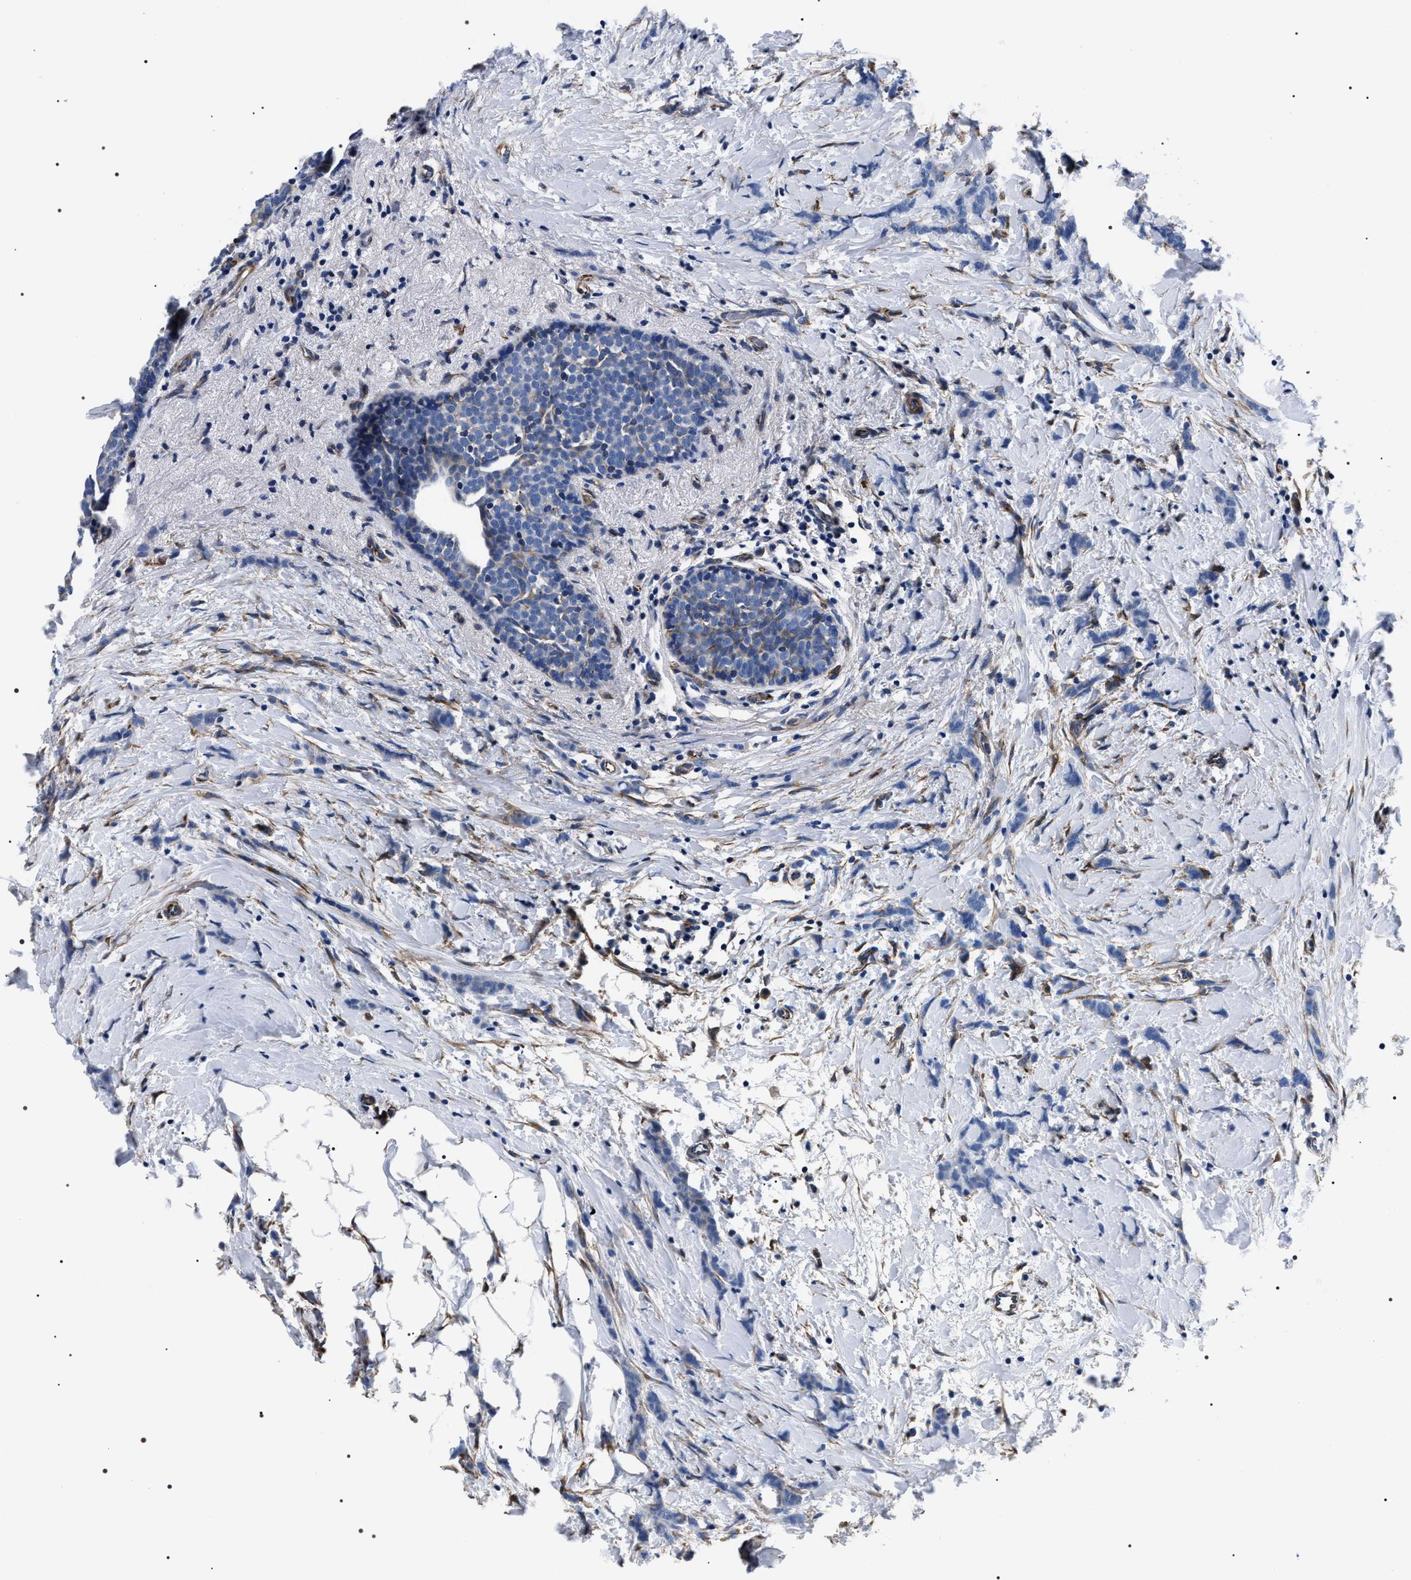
{"staining": {"intensity": "negative", "quantity": "none", "location": "none"}, "tissue": "breast cancer", "cell_type": "Tumor cells", "image_type": "cancer", "snomed": [{"axis": "morphology", "description": "Lobular carcinoma, in situ"}, {"axis": "morphology", "description": "Lobular carcinoma"}, {"axis": "topography", "description": "Breast"}], "caption": "Immunohistochemistry (IHC) of human breast cancer (lobular carcinoma) exhibits no staining in tumor cells.", "gene": "BAG2", "patient": {"sex": "female", "age": 41}}